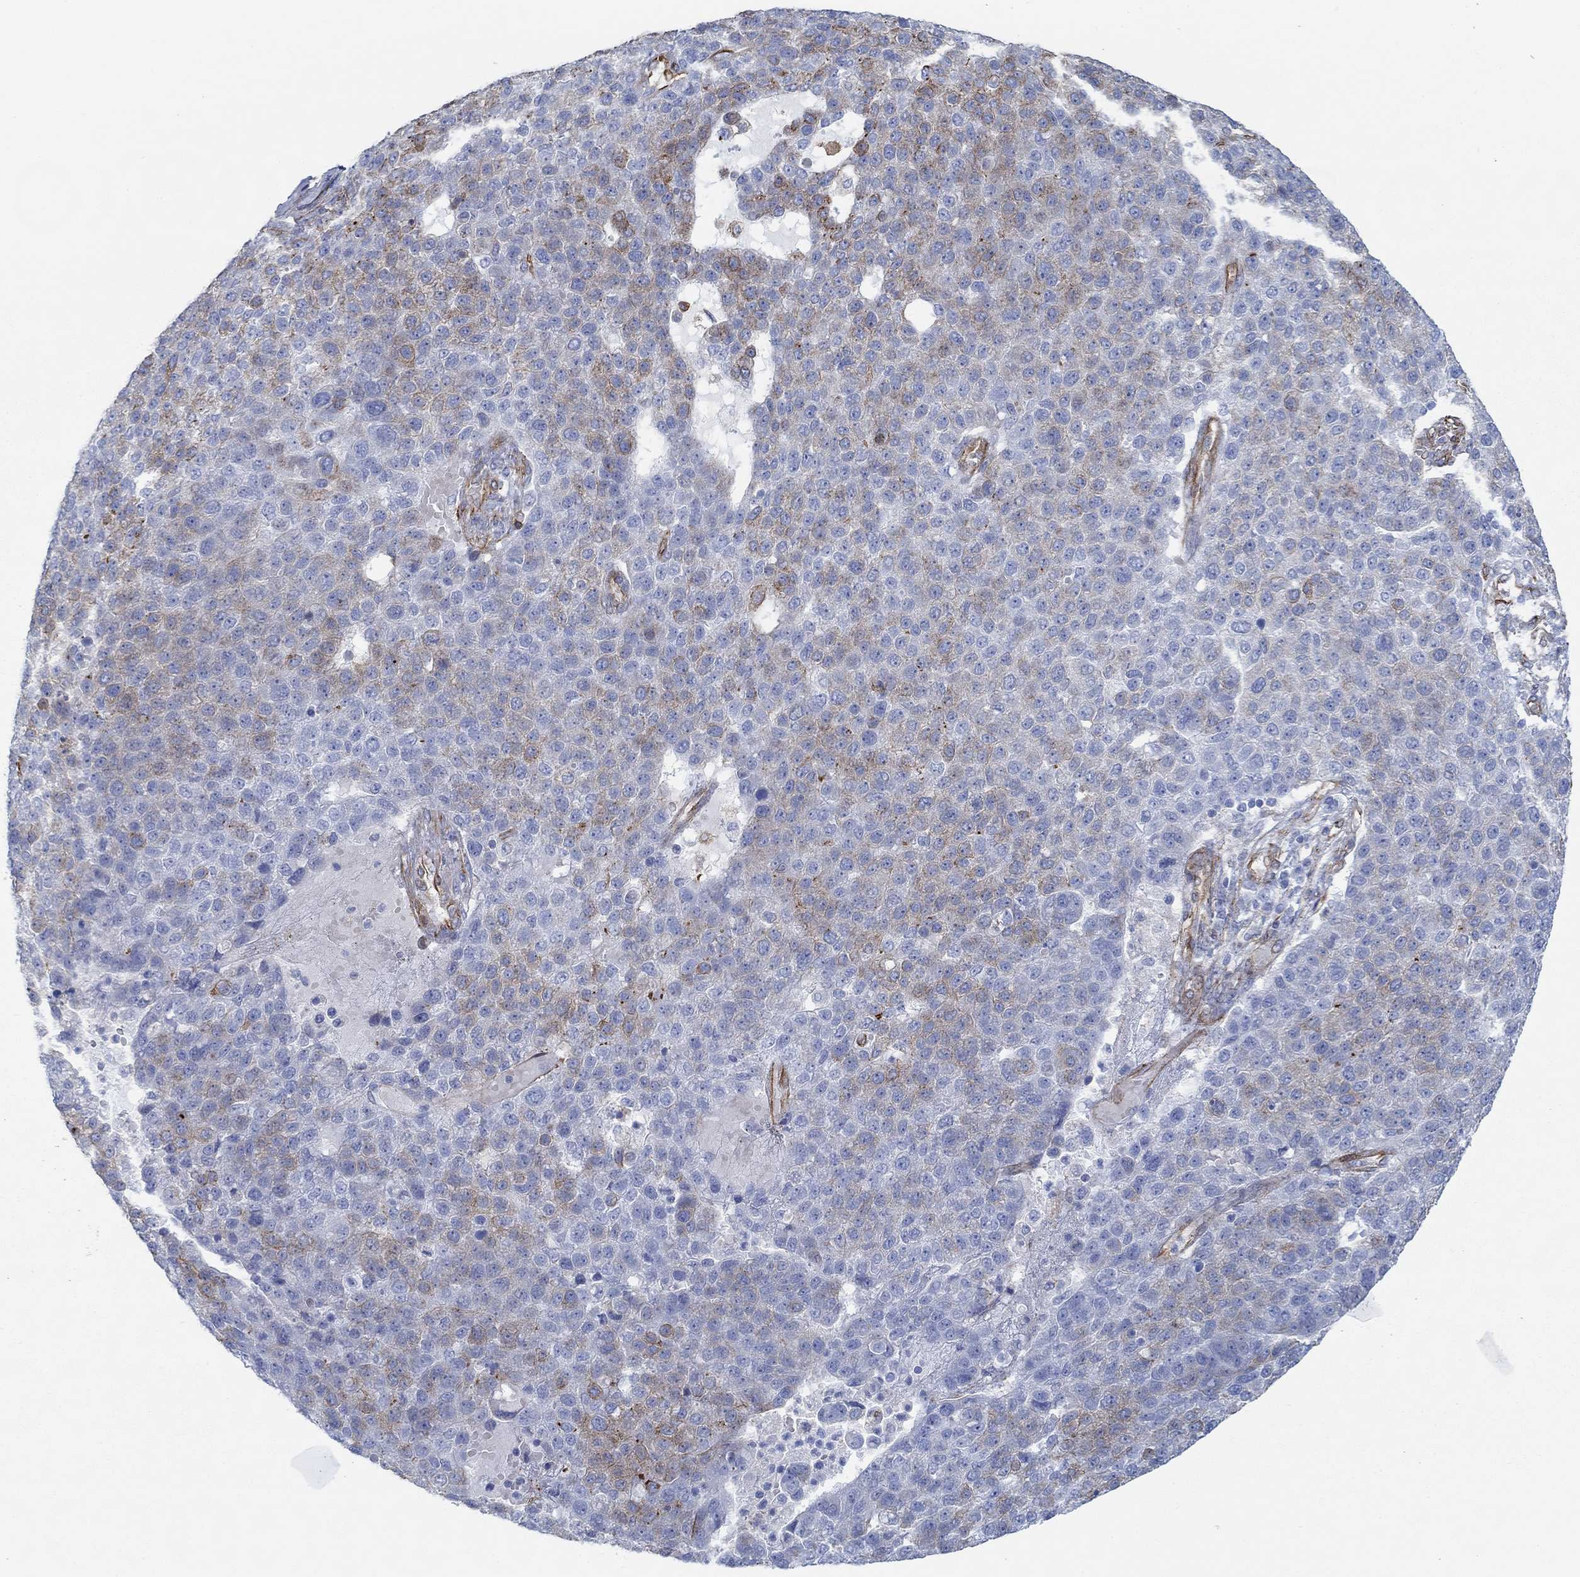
{"staining": {"intensity": "moderate", "quantity": "<25%", "location": "cytoplasmic/membranous"}, "tissue": "pancreatic cancer", "cell_type": "Tumor cells", "image_type": "cancer", "snomed": [{"axis": "morphology", "description": "Adenocarcinoma, NOS"}, {"axis": "topography", "description": "Pancreas"}], "caption": "Pancreatic cancer stained with DAB (3,3'-diaminobenzidine) immunohistochemistry reveals low levels of moderate cytoplasmic/membranous expression in approximately <25% of tumor cells.", "gene": "STC2", "patient": {"sex": "female", "age": 61}}